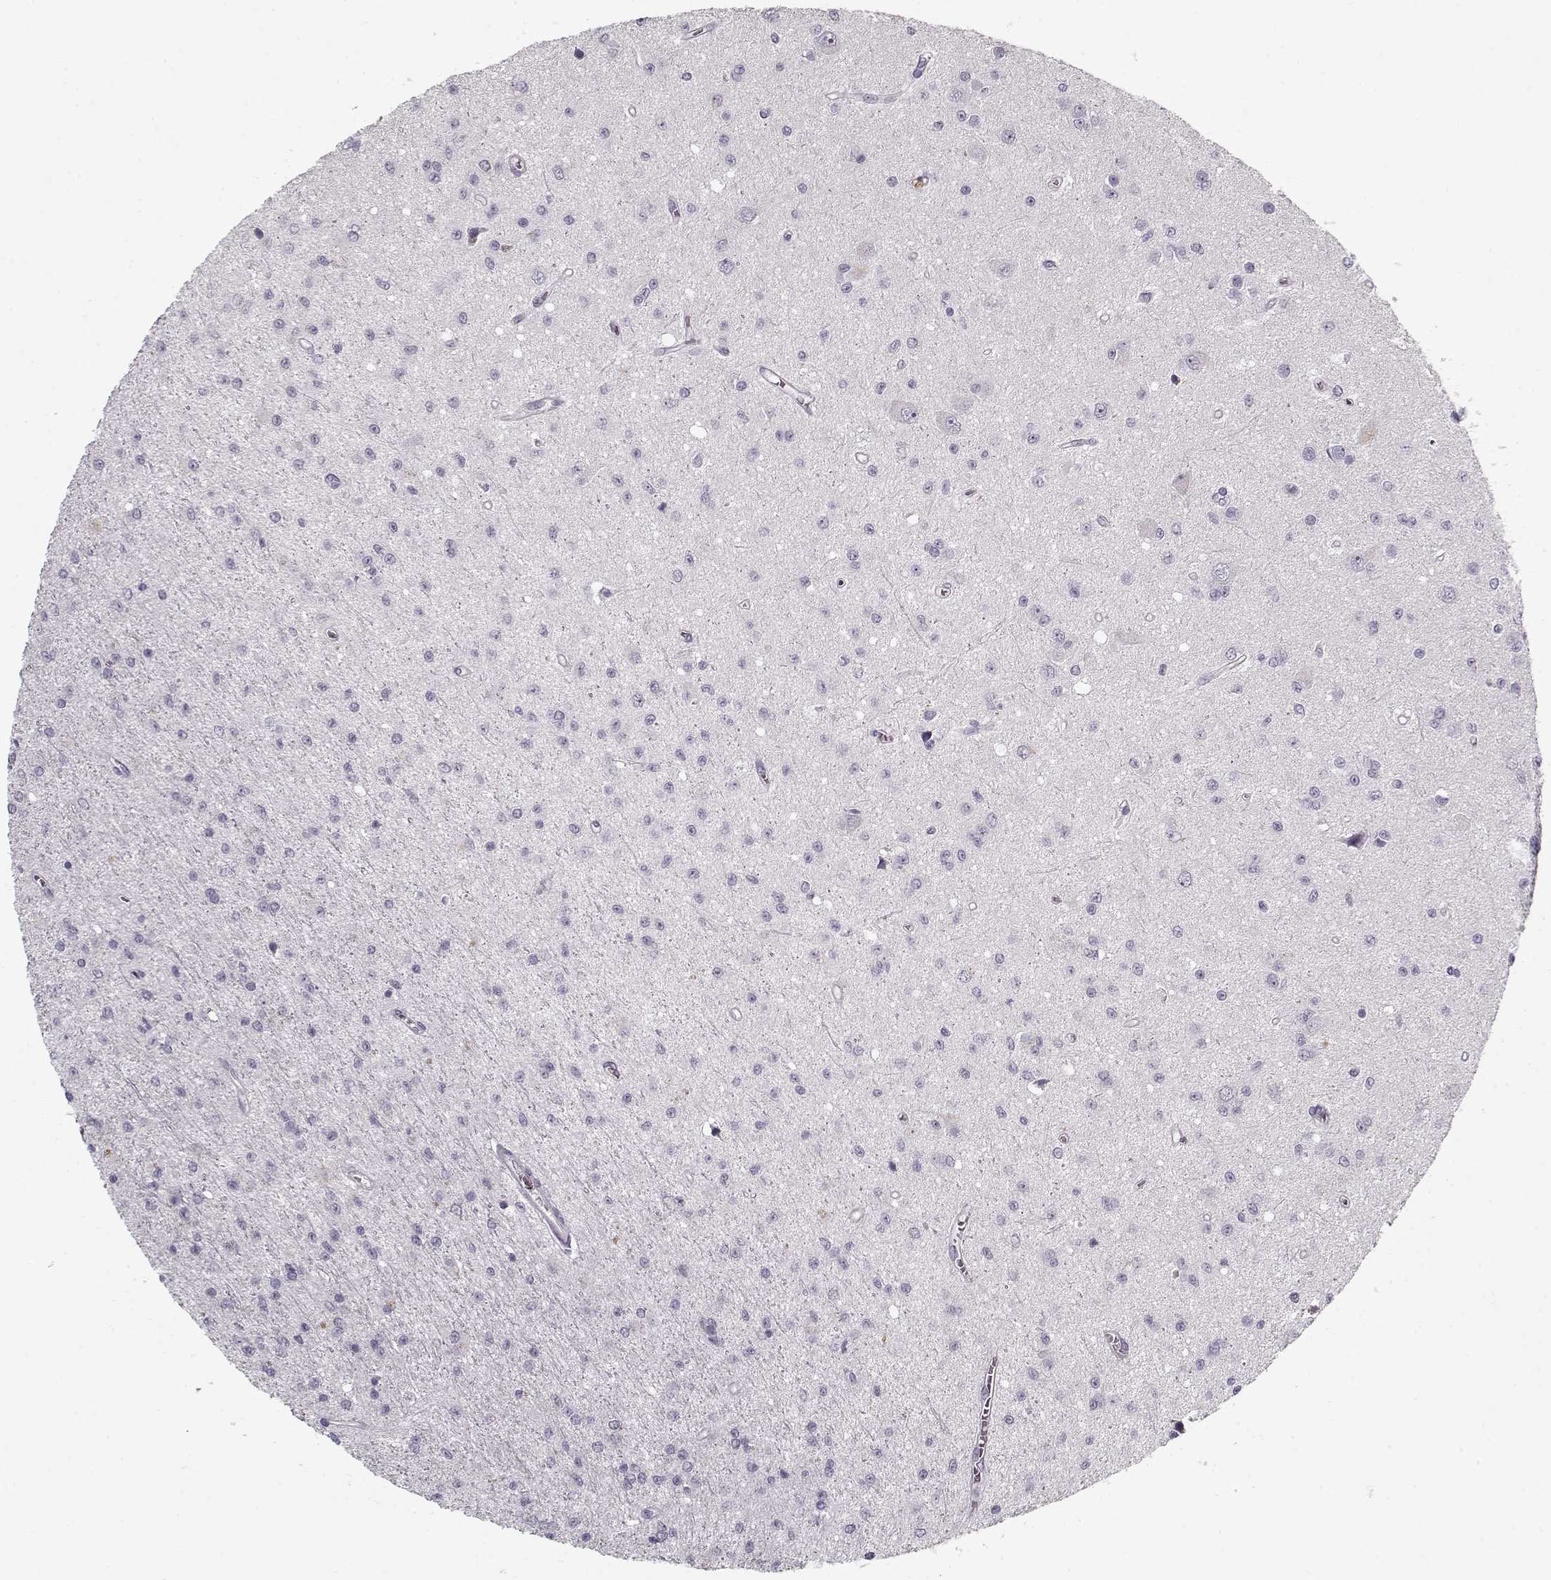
{"staining": {"intensity": "negative", "quantity": "none", "location": "none"}, "tissue": "glioma", "cell_type": "Tumor cells", "image_type": "cancer", "snomed": [{"axis": "morphology", "description": "Glioma, malignant, Low grade"}, {"axis": "topography", "description": "Brain"}], "caption": "High power microscopy photomicrograph of an immunohistochemistry (IHC) photomicrograph of glioma, revealing no significant staining in tumor cells.", "gene": "LUM", "patient": {"sex": "female", "age": 45}}